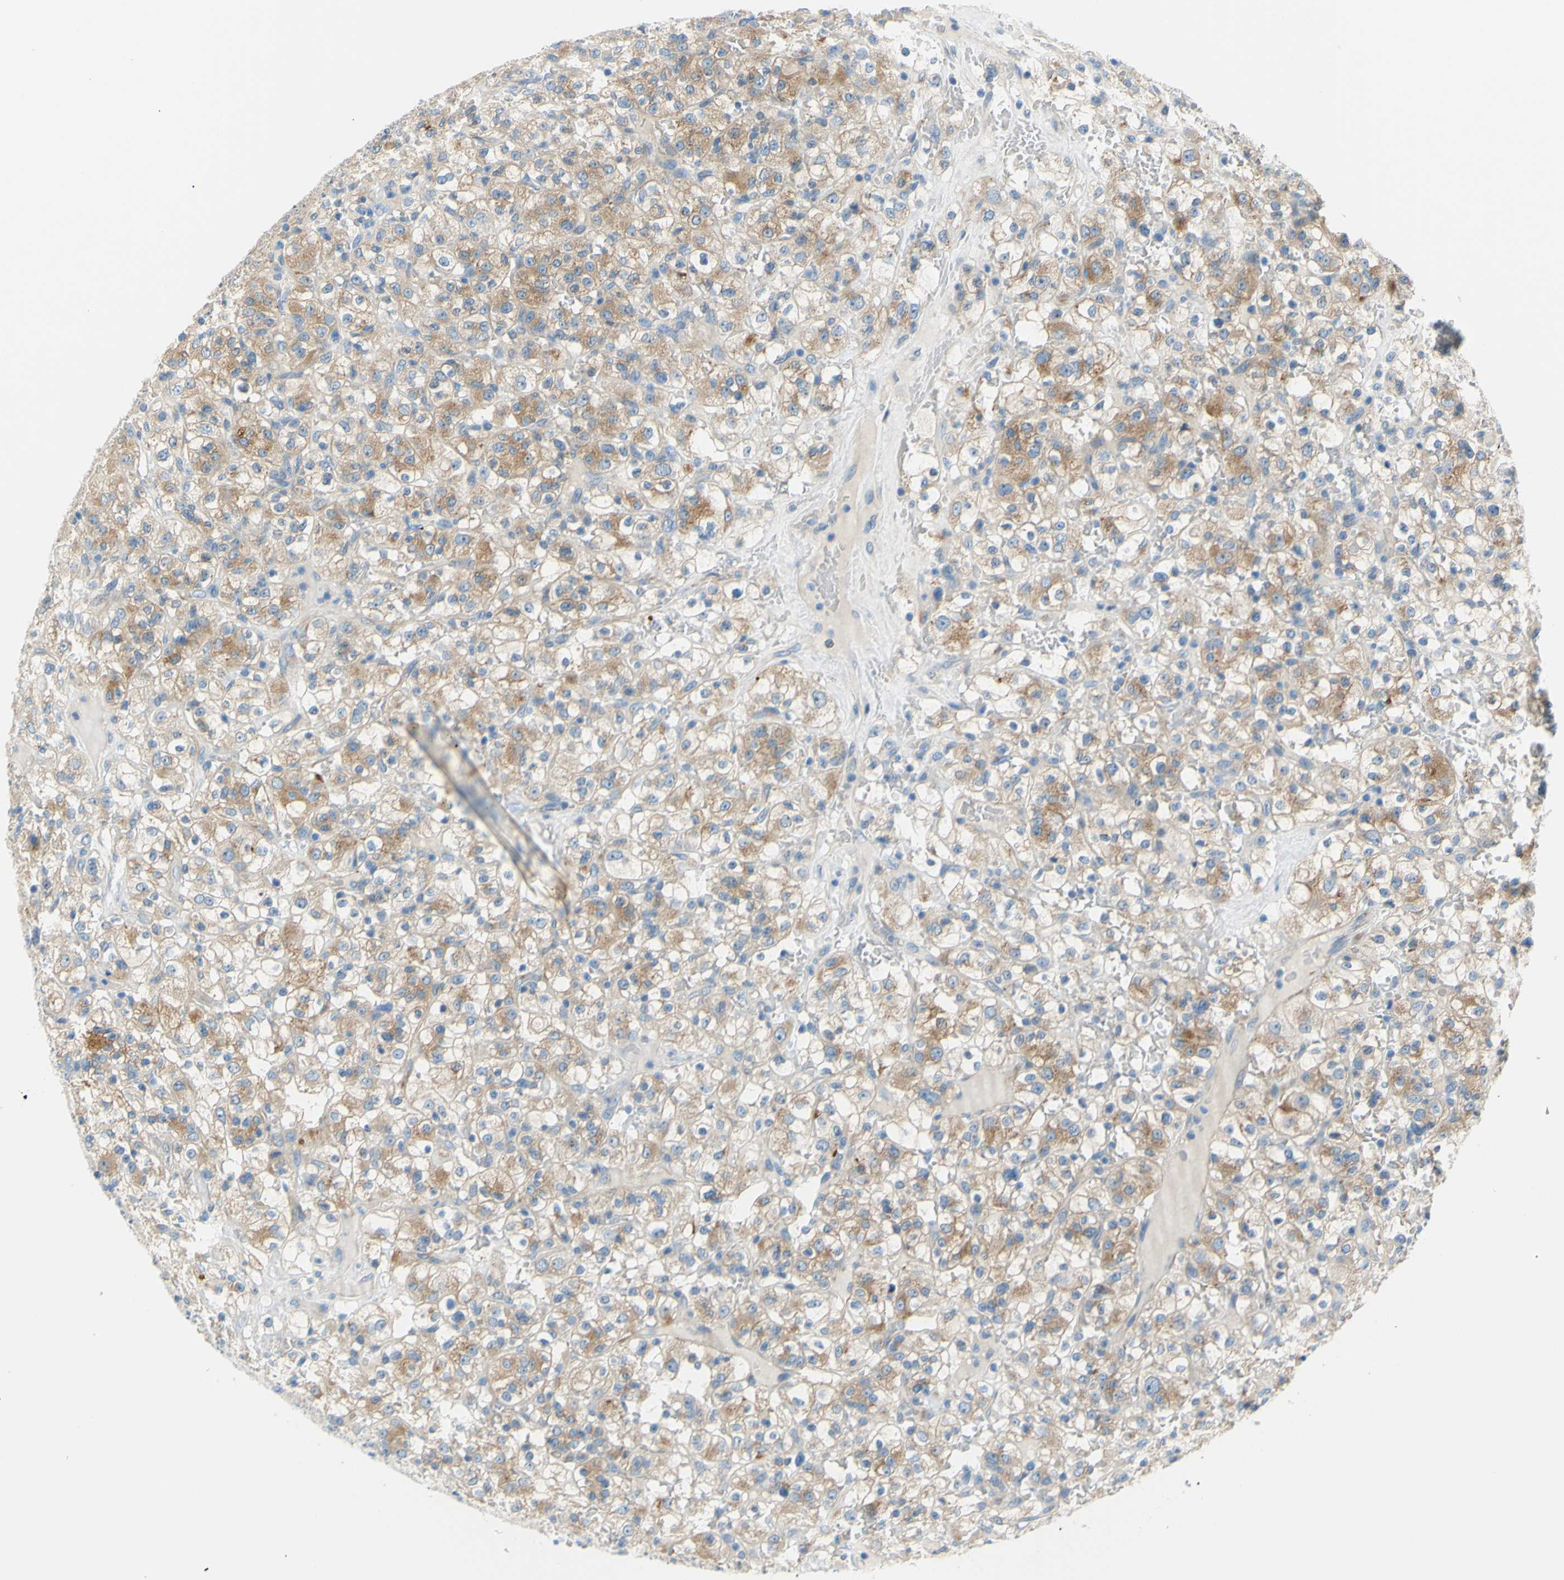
{"staining": {"intensity": "moderate", "quantity": ">75%", "location": "cytoplasmic/membranous"}, "tissue": "renal cancer", "cell_type": "Tumor cells", "image_type": "cancer", "snomed": [{"axis": "morphology", "description": "Normal tissue, NOS"}, {"axis": "morphology", "description": "Adenocarcinoma, NOS"}, {"axis": "topography", "description": "Kidney"}], "caption": "Immunohistochemical staining of human renal adenocarcinoma shows medium levels of moderate cytoplasmic/membranous expression in about >75% of tumor cells.", "gene": "FRMD4B", "patient": {"sex": "female", "age": 72}}